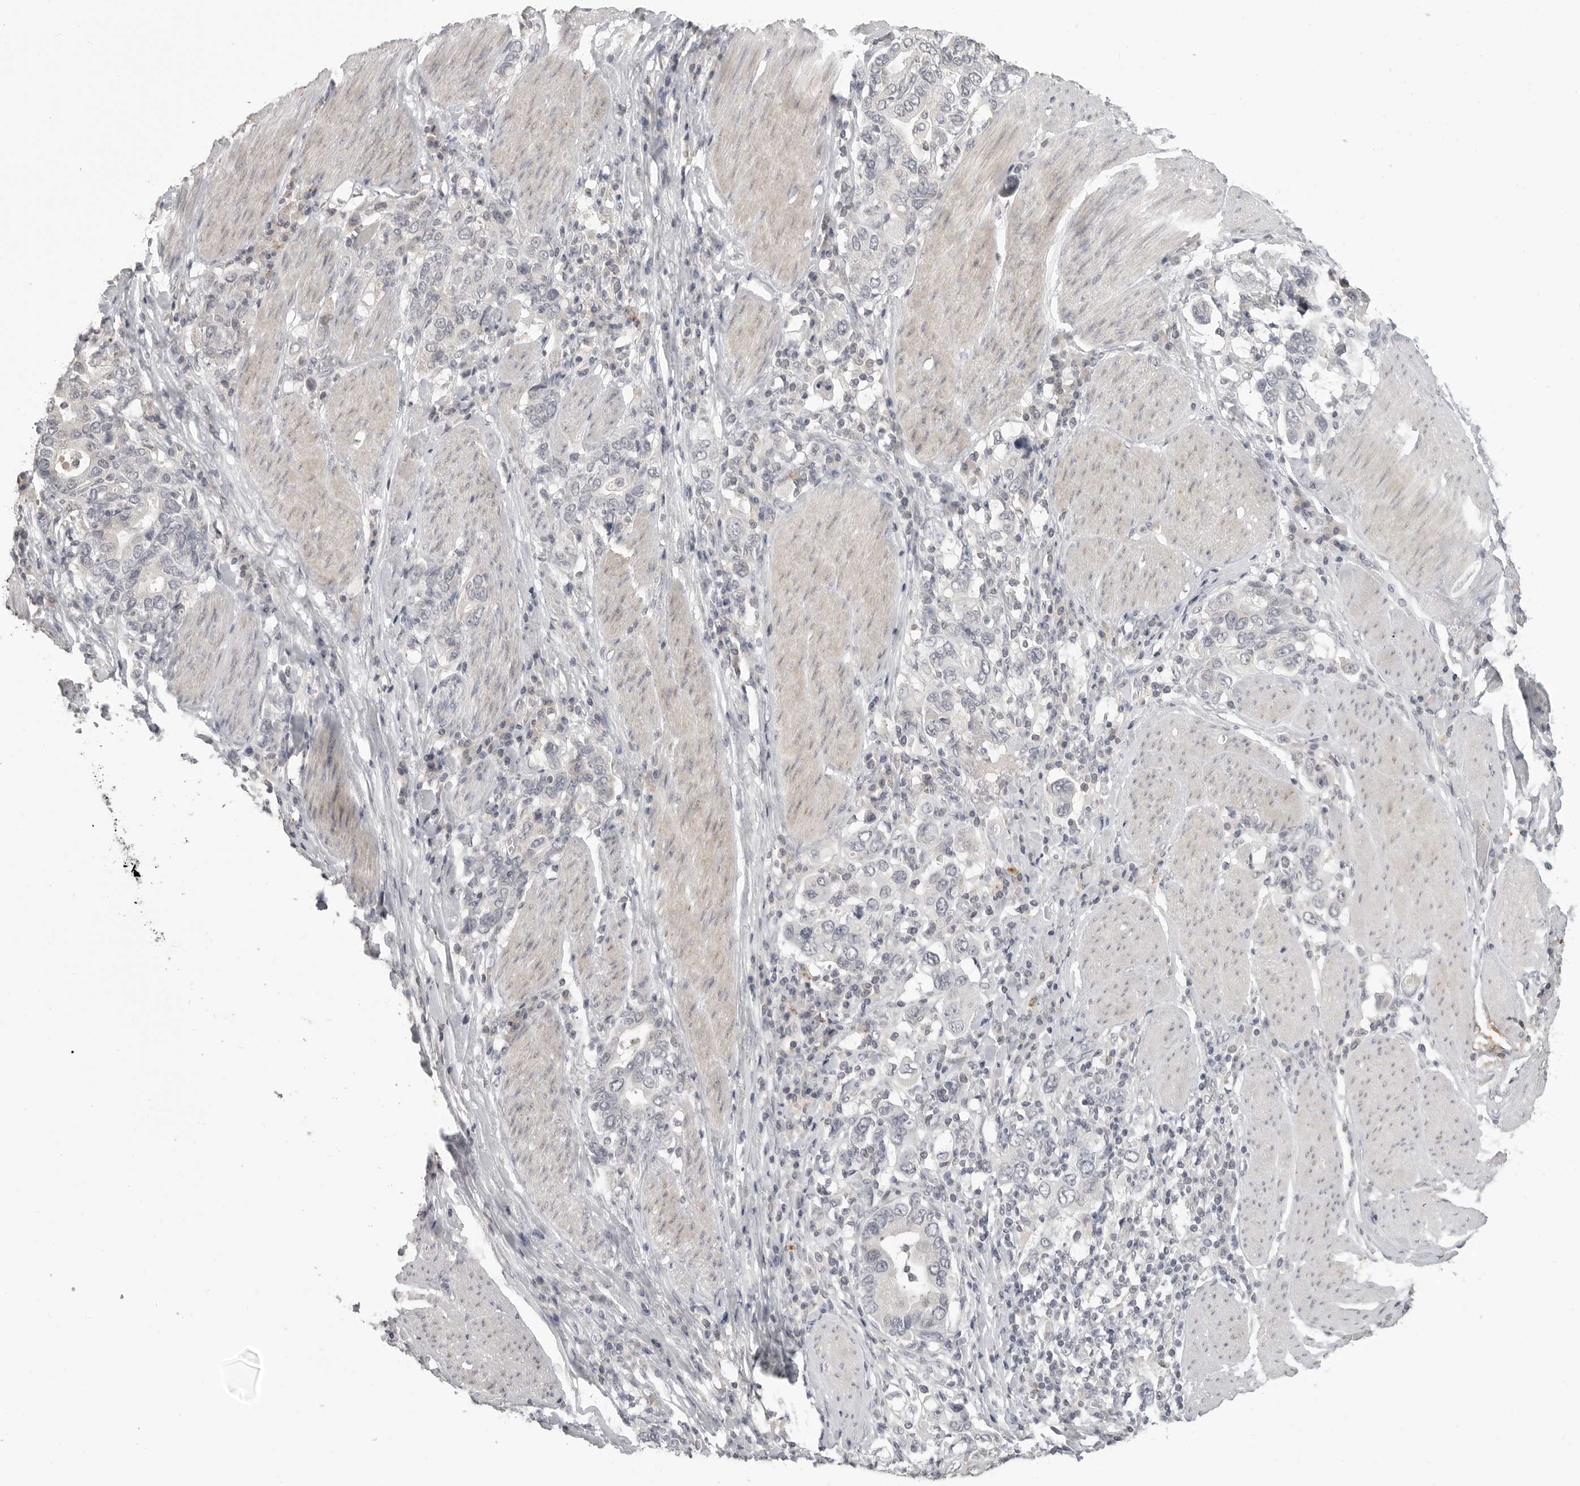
{"staining": {"intensity": "negative", "quantity": "none", "location": "none"}, "tissue": "stomach cancer", "cell_type": "Tumor cells", "image_type": "cancer", "snomed": [{"axis": "morphology", "description": "Adenocarcinoma, NOS"}, {"axis": "topography", "description": "Stomach, upper"}], "caption": "Tumor cells are negative for brown protein staining in adenocarcinoma (stomach). Nuclei are stained in blue.", "gene": "PRSS1", "patient": {"sex": "male", "age": 62}}